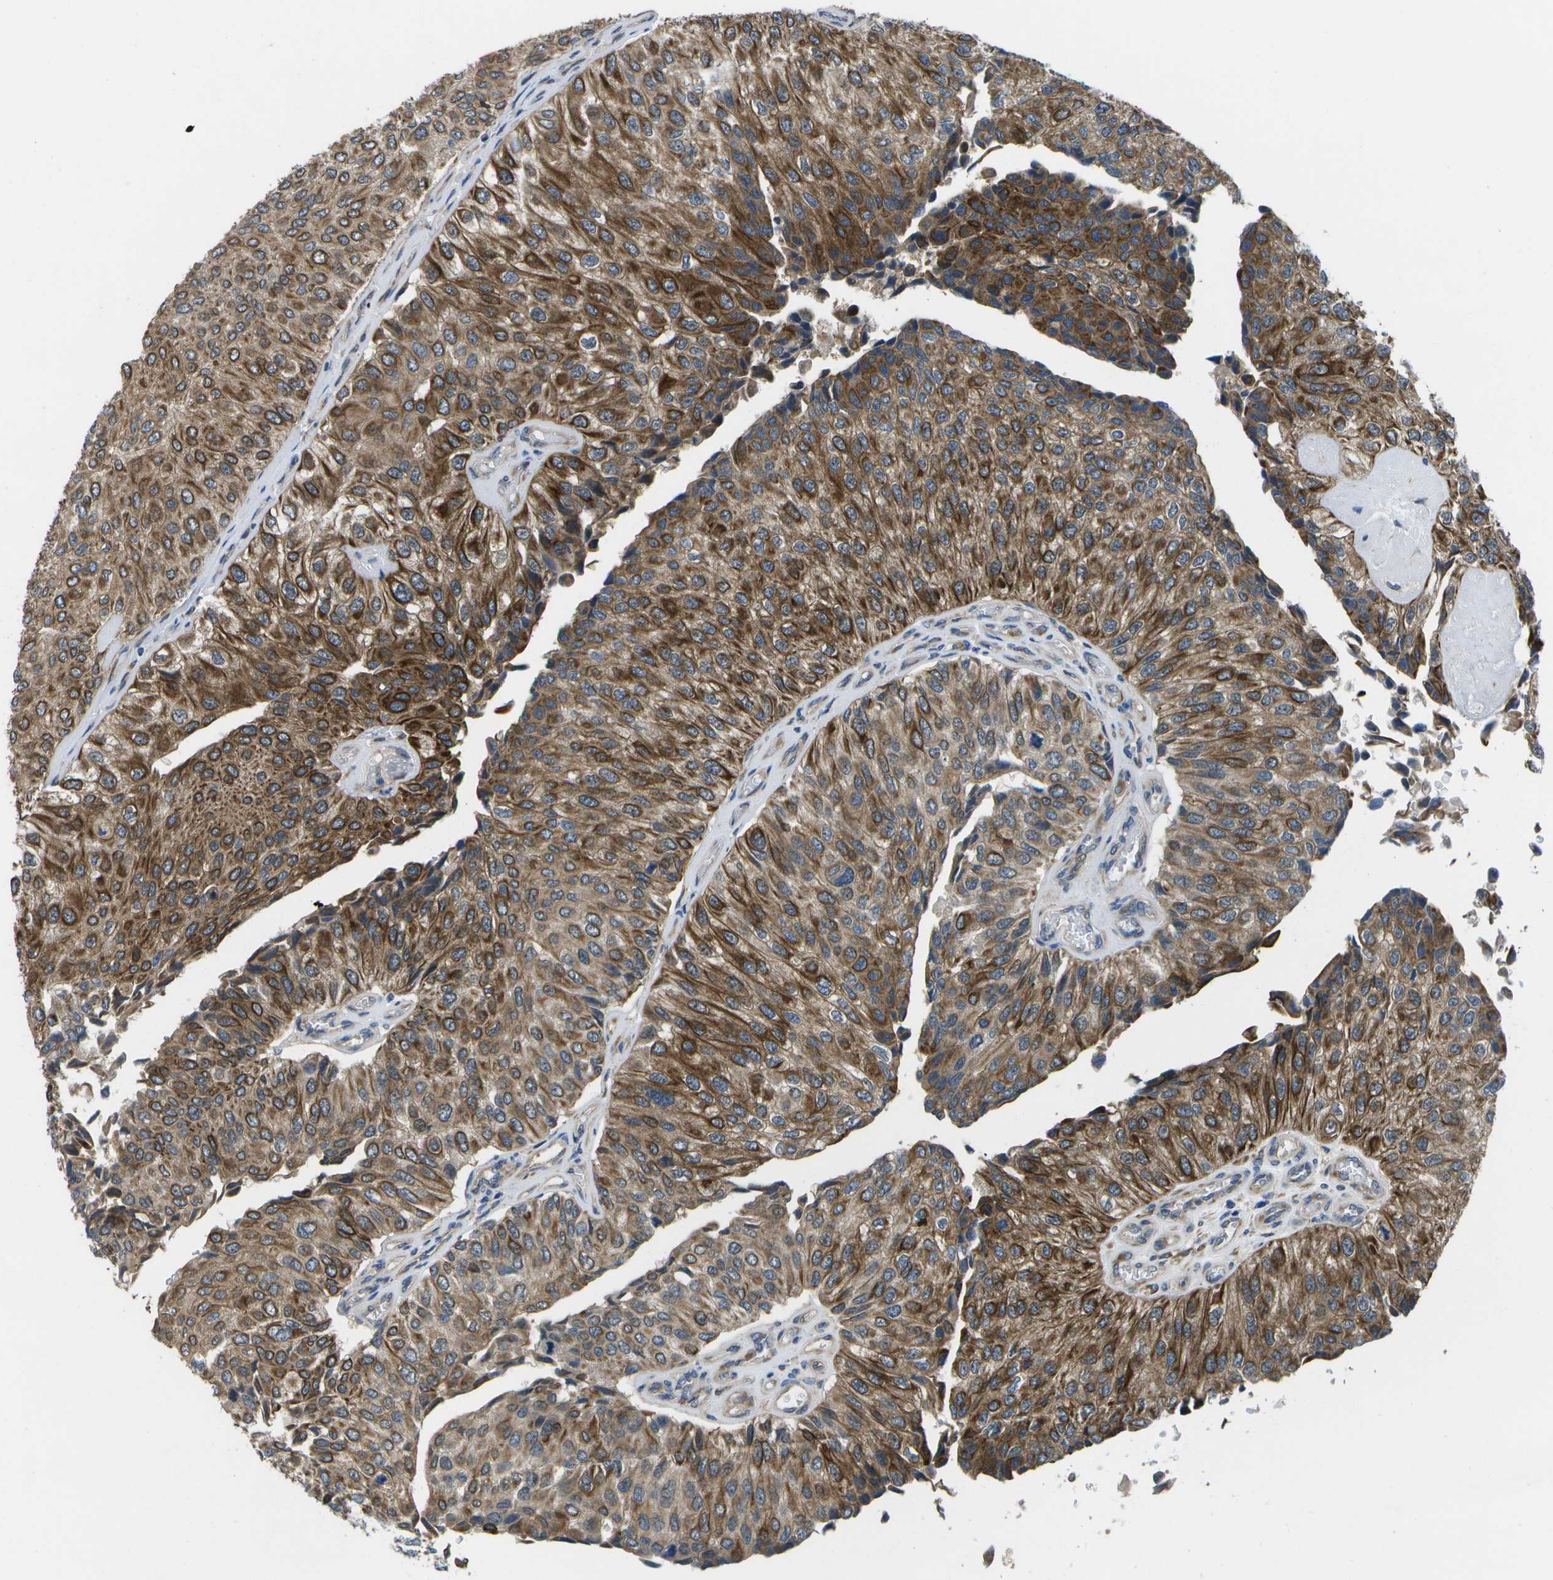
{"staining": {"intensity": "strong", "quantity": ">75%", "location": "cytoplasmic/membranous"}, "tissue": "urothelial cancer", "cell_type": "Tumor cells", "image_type": "cancer", "snomed": [{"axis": "morphology", "description": "Urothelial carcinoma, High grade"}, {"axis": "topography", "description": "Kidney"}, {"axis": "topography", "description": "Urinary bladder"}], "caption": "Immunohistochemical staining of human urothelial cancer reveals high levels of strong cytoplasmic/membranous staining in approximately >75% of tumor cells.", "gene": "P3H1", "patient": {"sex": "male", "age": 77}}